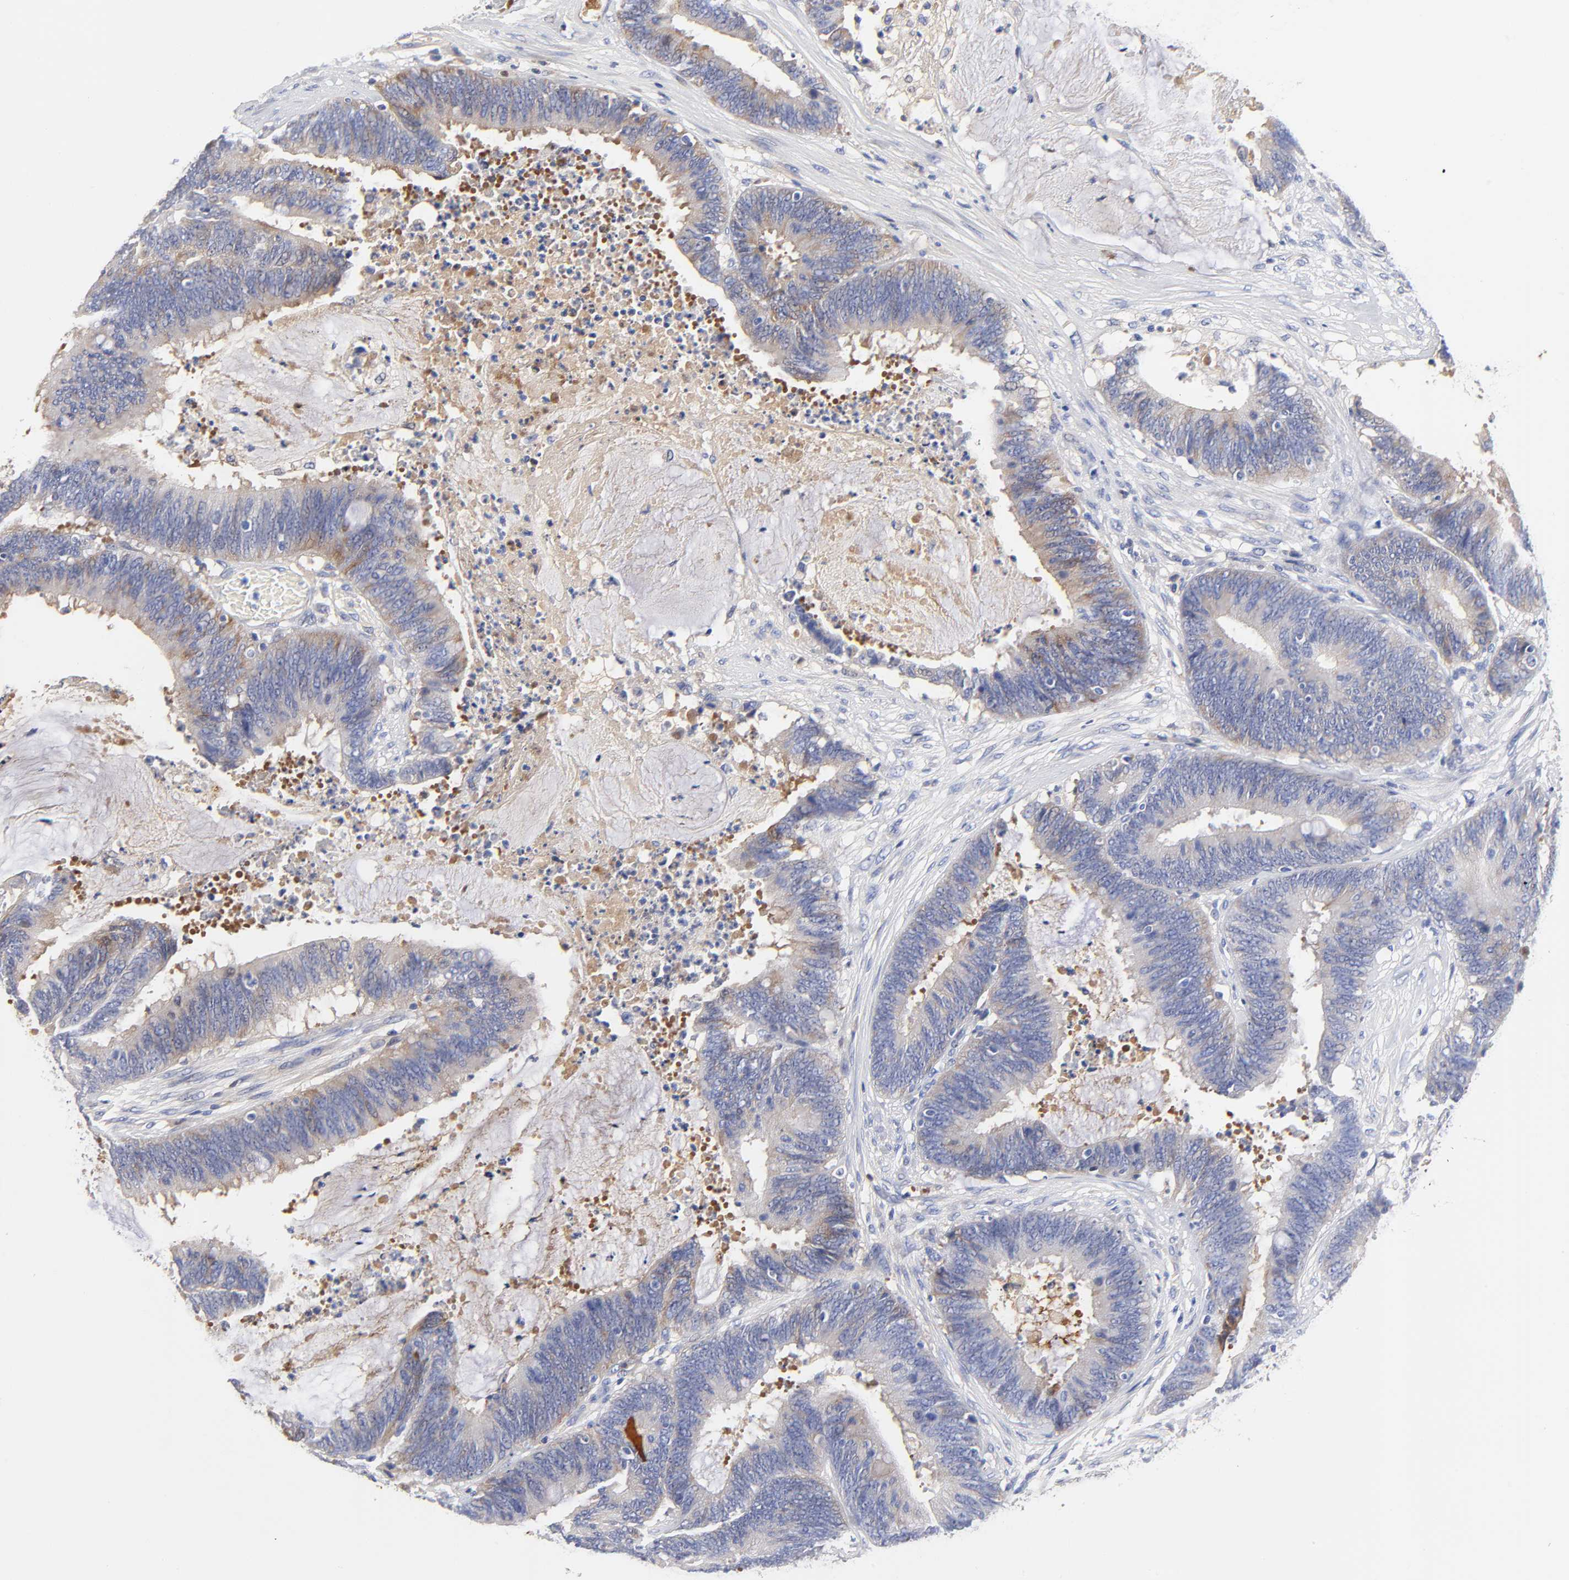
{"staining": {"intensity": "weak", "quantity": "25%-75%", "location": "cytoplasmic/membranous"}, "tissue": "colorectal cancer", "cell_type": "Tumor cells", "image_type": "cancer", "snomed": [{"axis": "morphology", "description": "Adenocarcinoma, NOS"}, {"axis": "topography", "description": "Rectum"}], "caption": "Protein staining of colorectal cancer (adenocarcinoma) tissue exhibits weak cytoplasmic/membranous expression in approximately 25%-75% of tumor cells.", "gene": "IGLV3-10", "patient": {"sex": "female", "age": 66}}